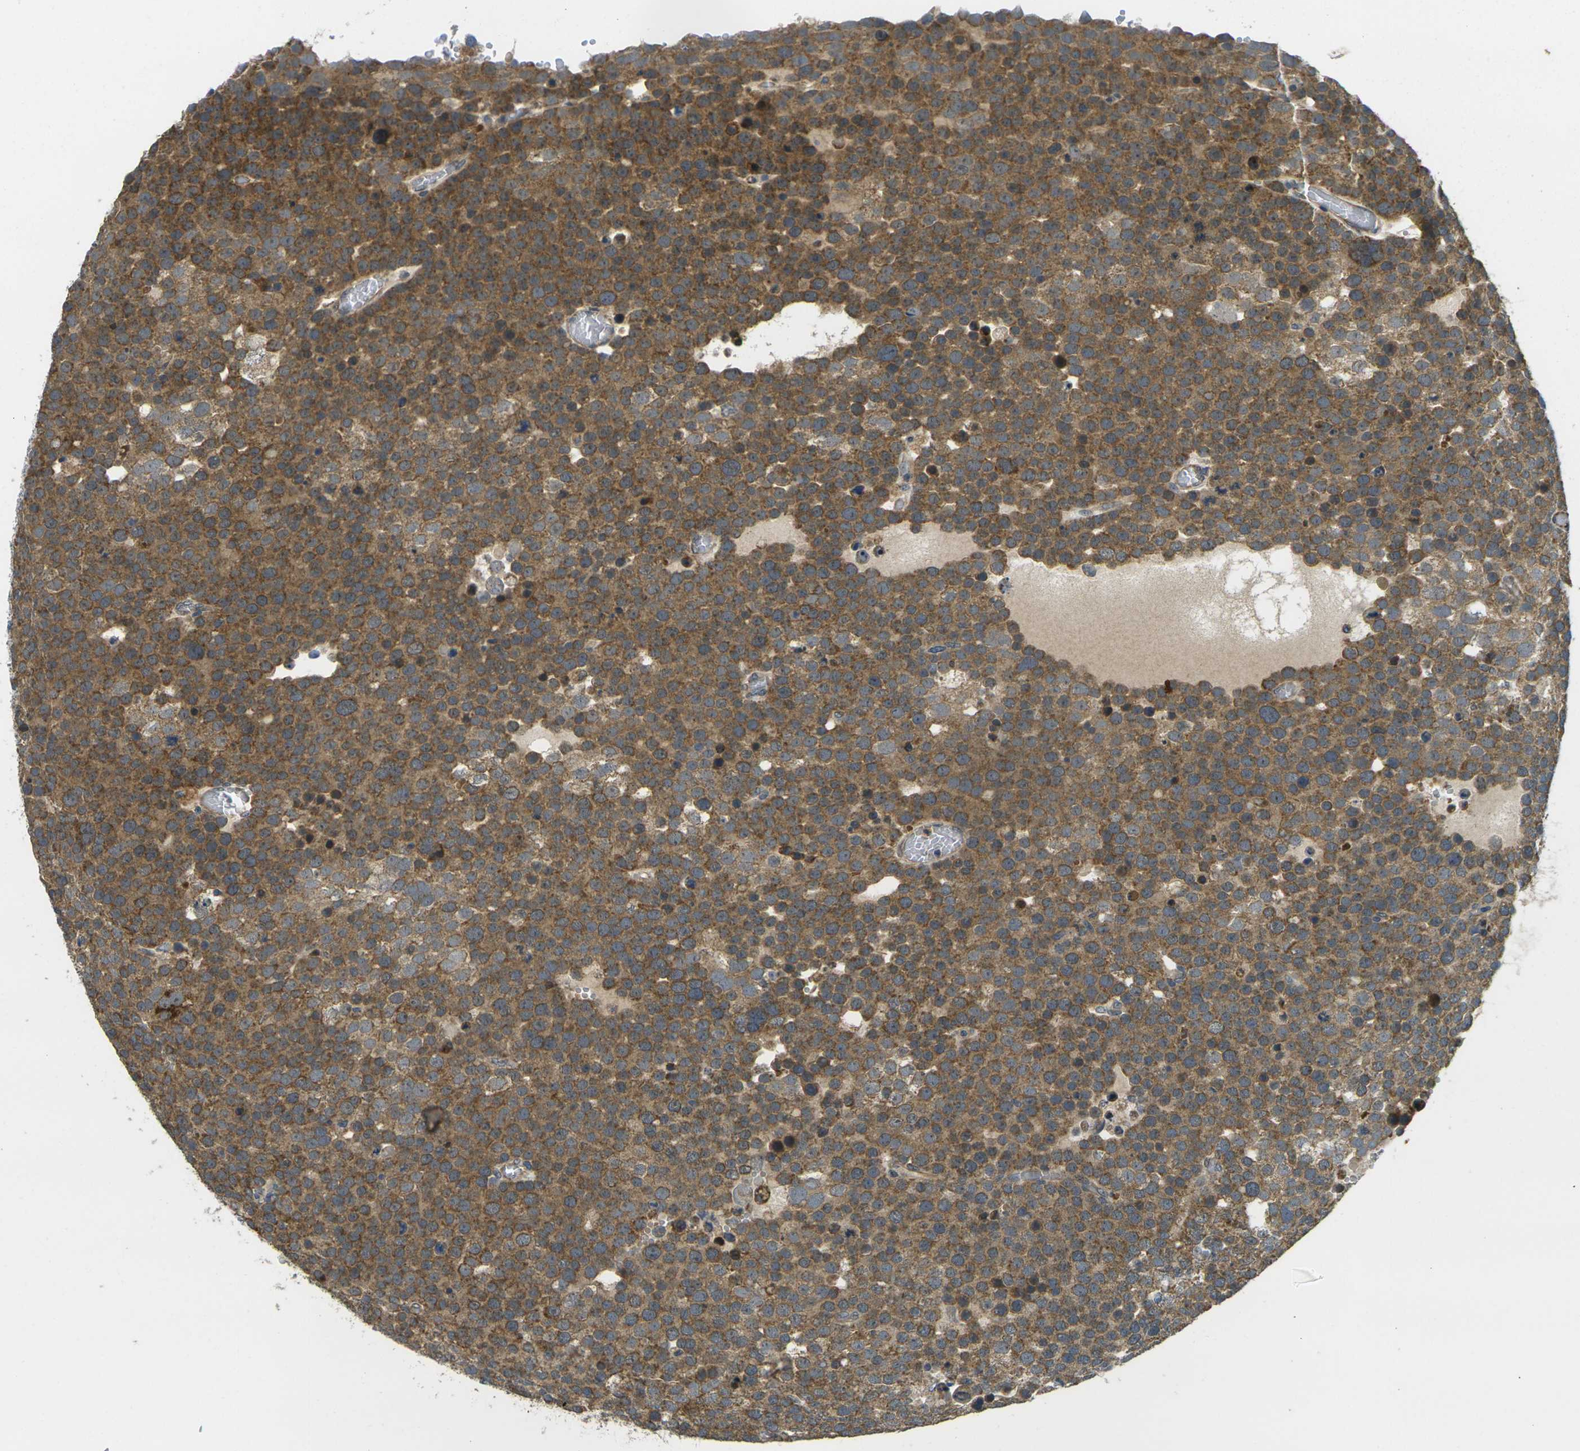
{"staining": {"intensity": "moderate", "quantity": ">75%", "location": "cytoplasmic/membranous"}, "tissue": "testis cancer", "cell_type": "Tumor cells", "image_type": "cancer", "snomed": [{"axis": "morphology", "description": "Seminoma, NOS"}, {"axis": "topography", "description": "Testis"}], "caption": "Human testis seminoma stained for a protein (brown) demonstrates moderate cytoplasmic/membranous positive staining in about >75% of tumor cells.", "gene": "MINAR2", "patient": {"sex": "male", "age": 71}}